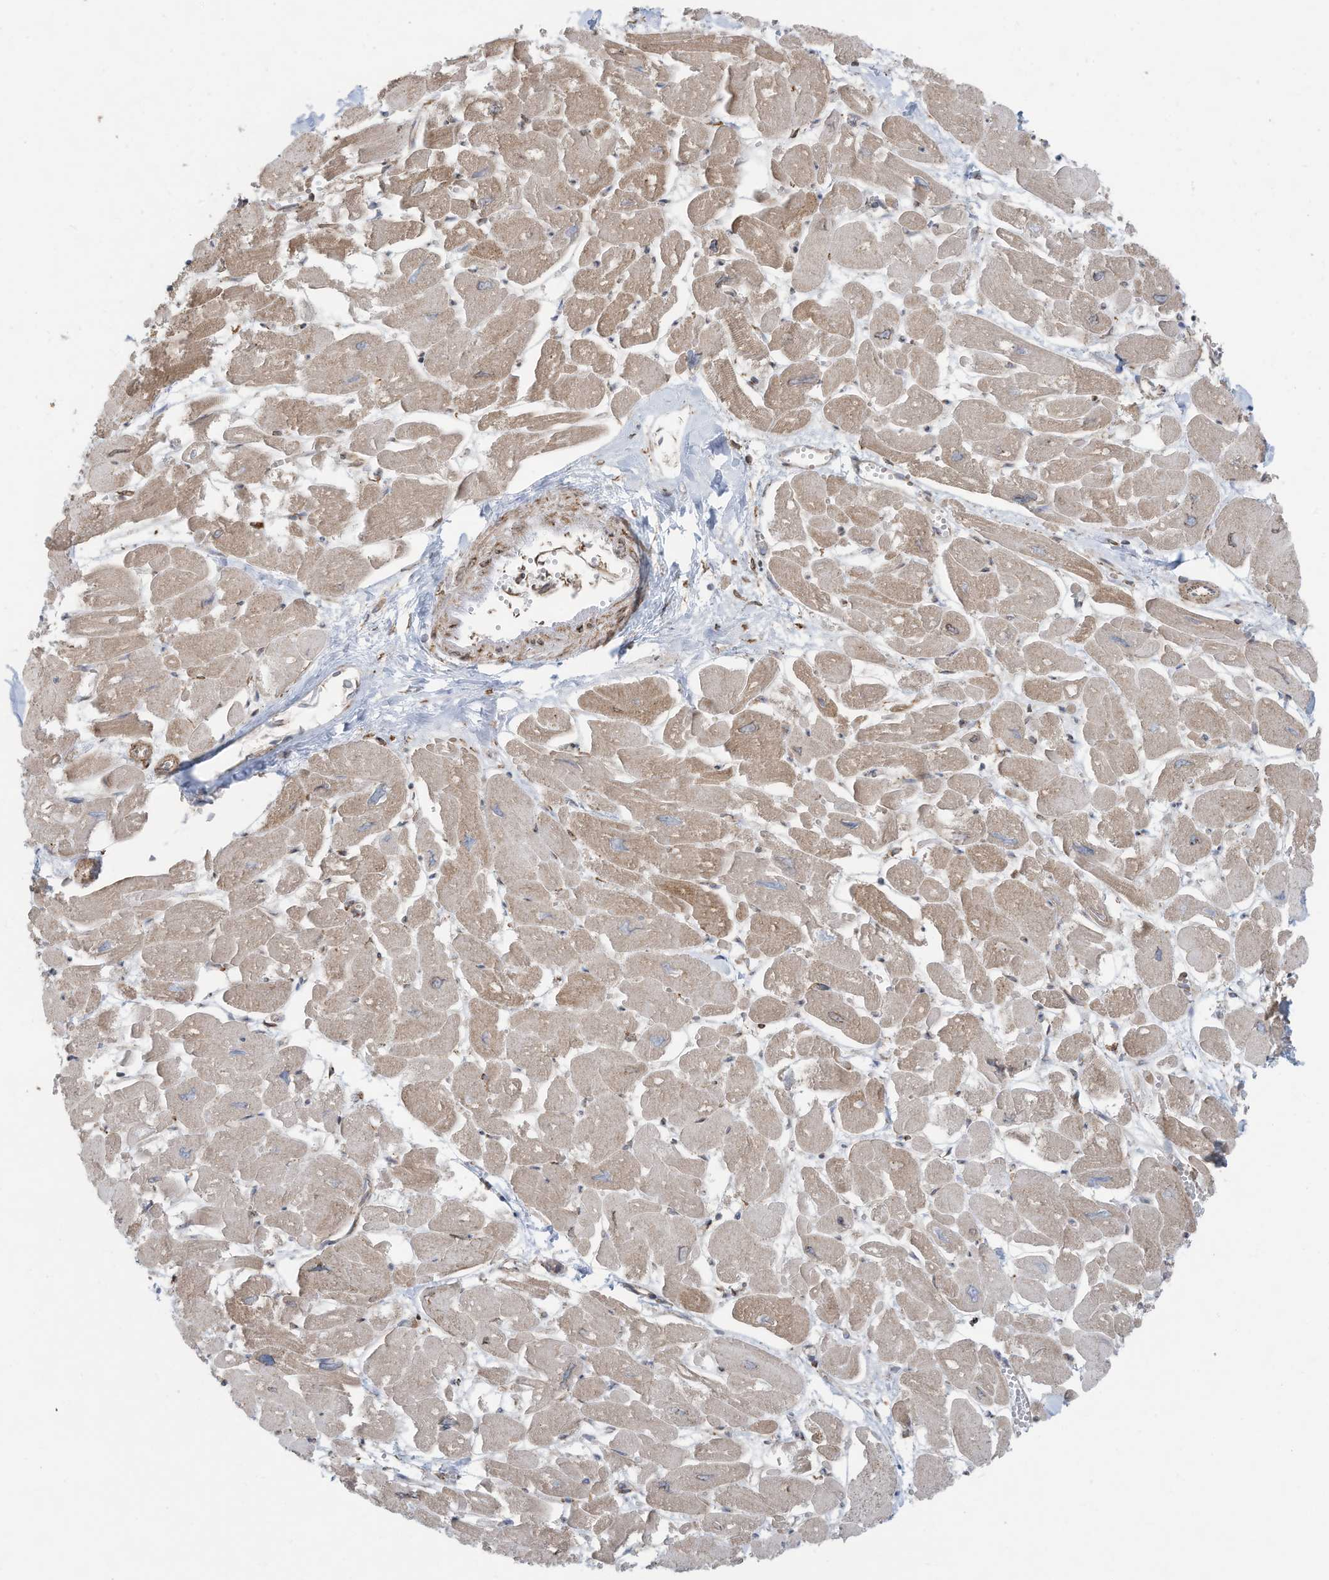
{"staining": {"intensity": "weak", "quantity": "<25%", "location": "cytoplasmic/membranous"}, "tissue": "heart muscle", "cell_type": "Cardiomyocytes", "image_type": "normal", "snomed": [{"axis": "morphology", "description": "Normal tissue, NOS"}, {"axis": "topography", "description": "Heart"}], "caption": "High magnification brightfield microscopy of benign heart muscle stained with DAB (brown) and counterstained with hematoxylin (blue): cardiomyocytes show no significant staining. (DAB (3,3'-diaminobenzidine) immunohistochemistry (IHC), high magnification).", "gene": "ZNF354C", "patient": {"sex": "male", "age": 54}}